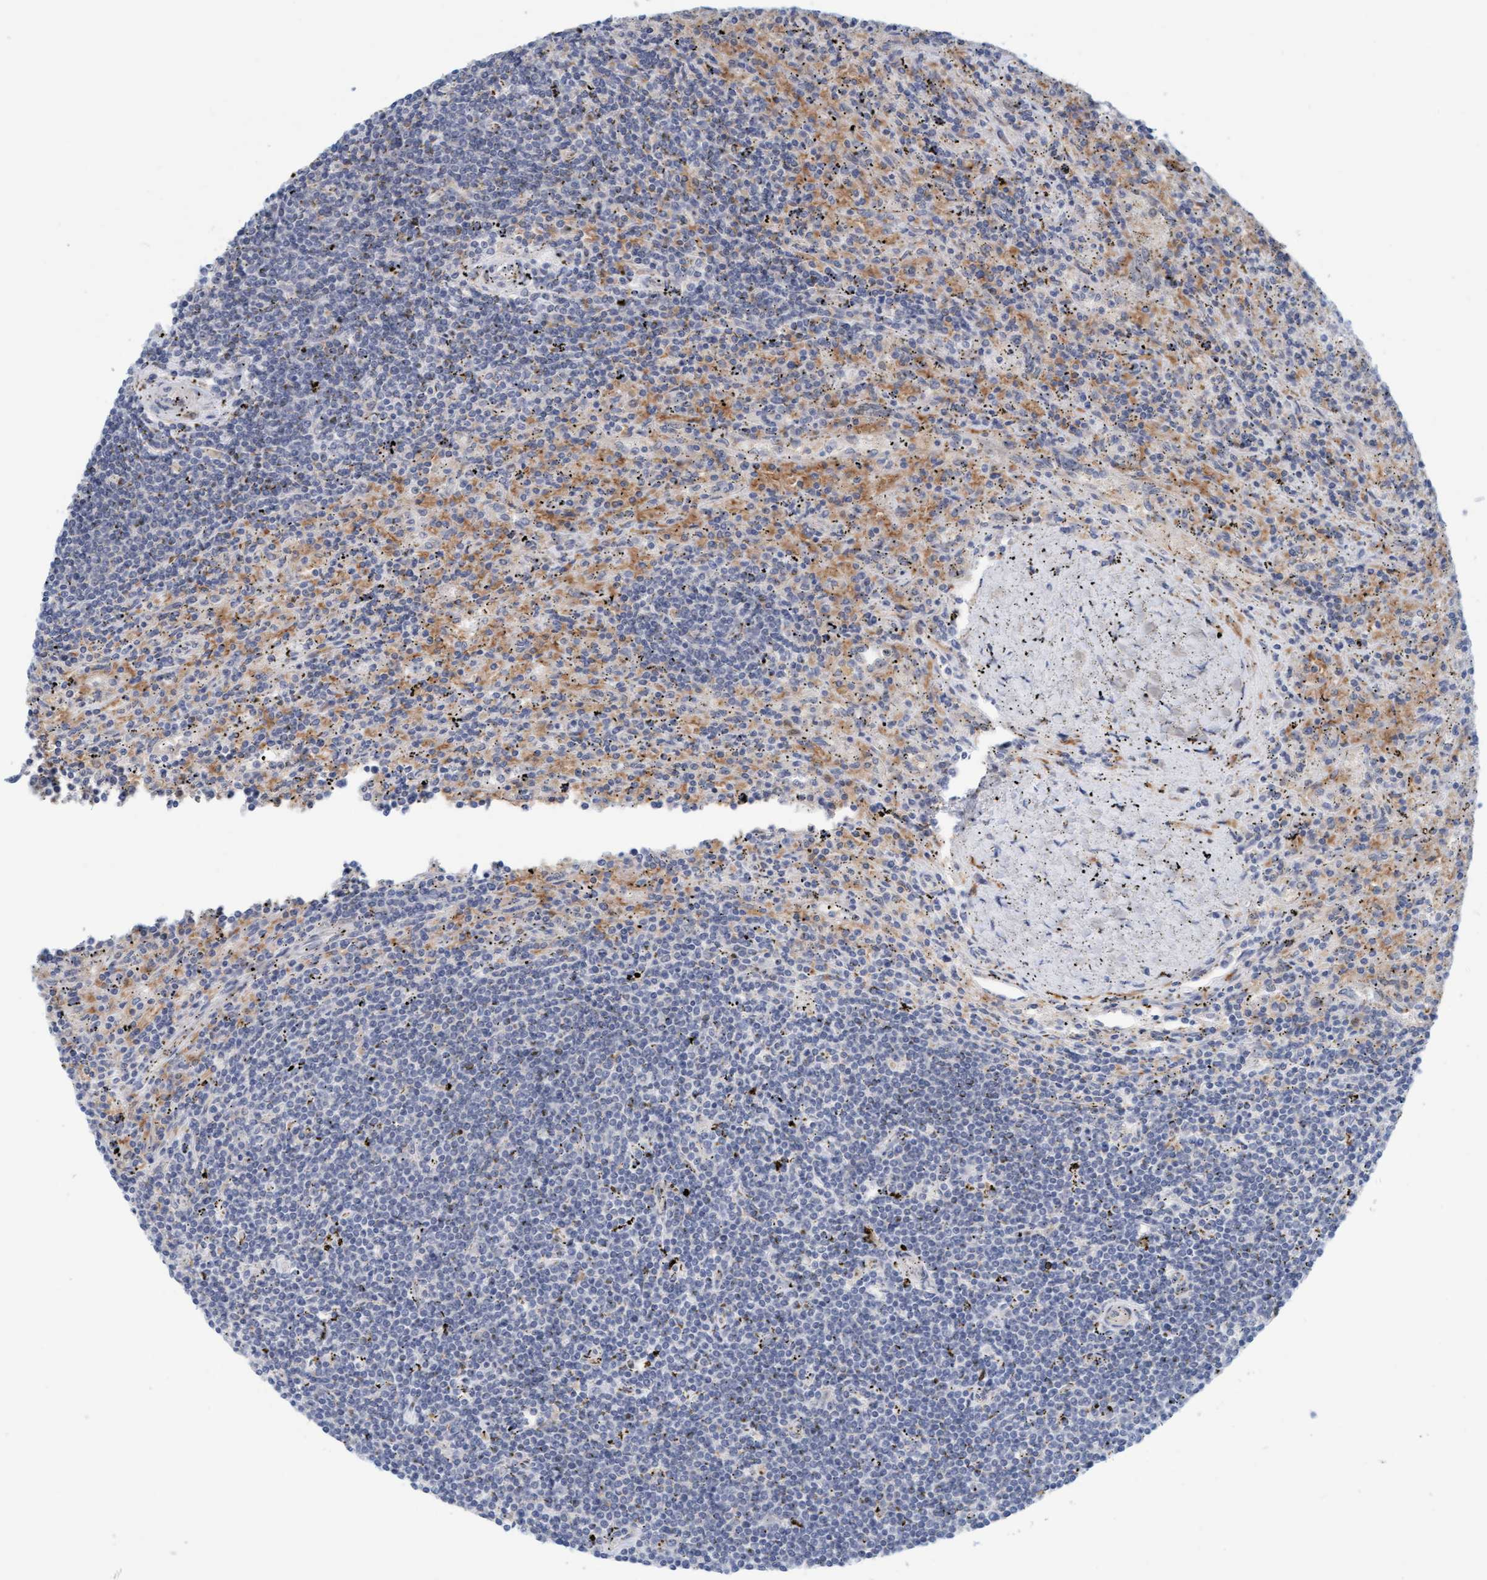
{"staining": {"intensity": "negative", "quantity": "none", "location": "none"}, "tissue": "lymphoma", "cell_type": "Tumor cells", "image_type": "cancer", "snomed": [{"axis": "morphology", "description": "Malignant lymphoma, non-Hodgkin's type, Low grade"}, {"axis": "topography", "description": "Spleen"}], "caption": "Immunohistochemistry photomicrograph of human lymphoma stained for a protein (brown), which exhibits no expression in tumor cells.", "gene": "EIF4EBP1", "patient": {"sex": "male", "age": 76}}